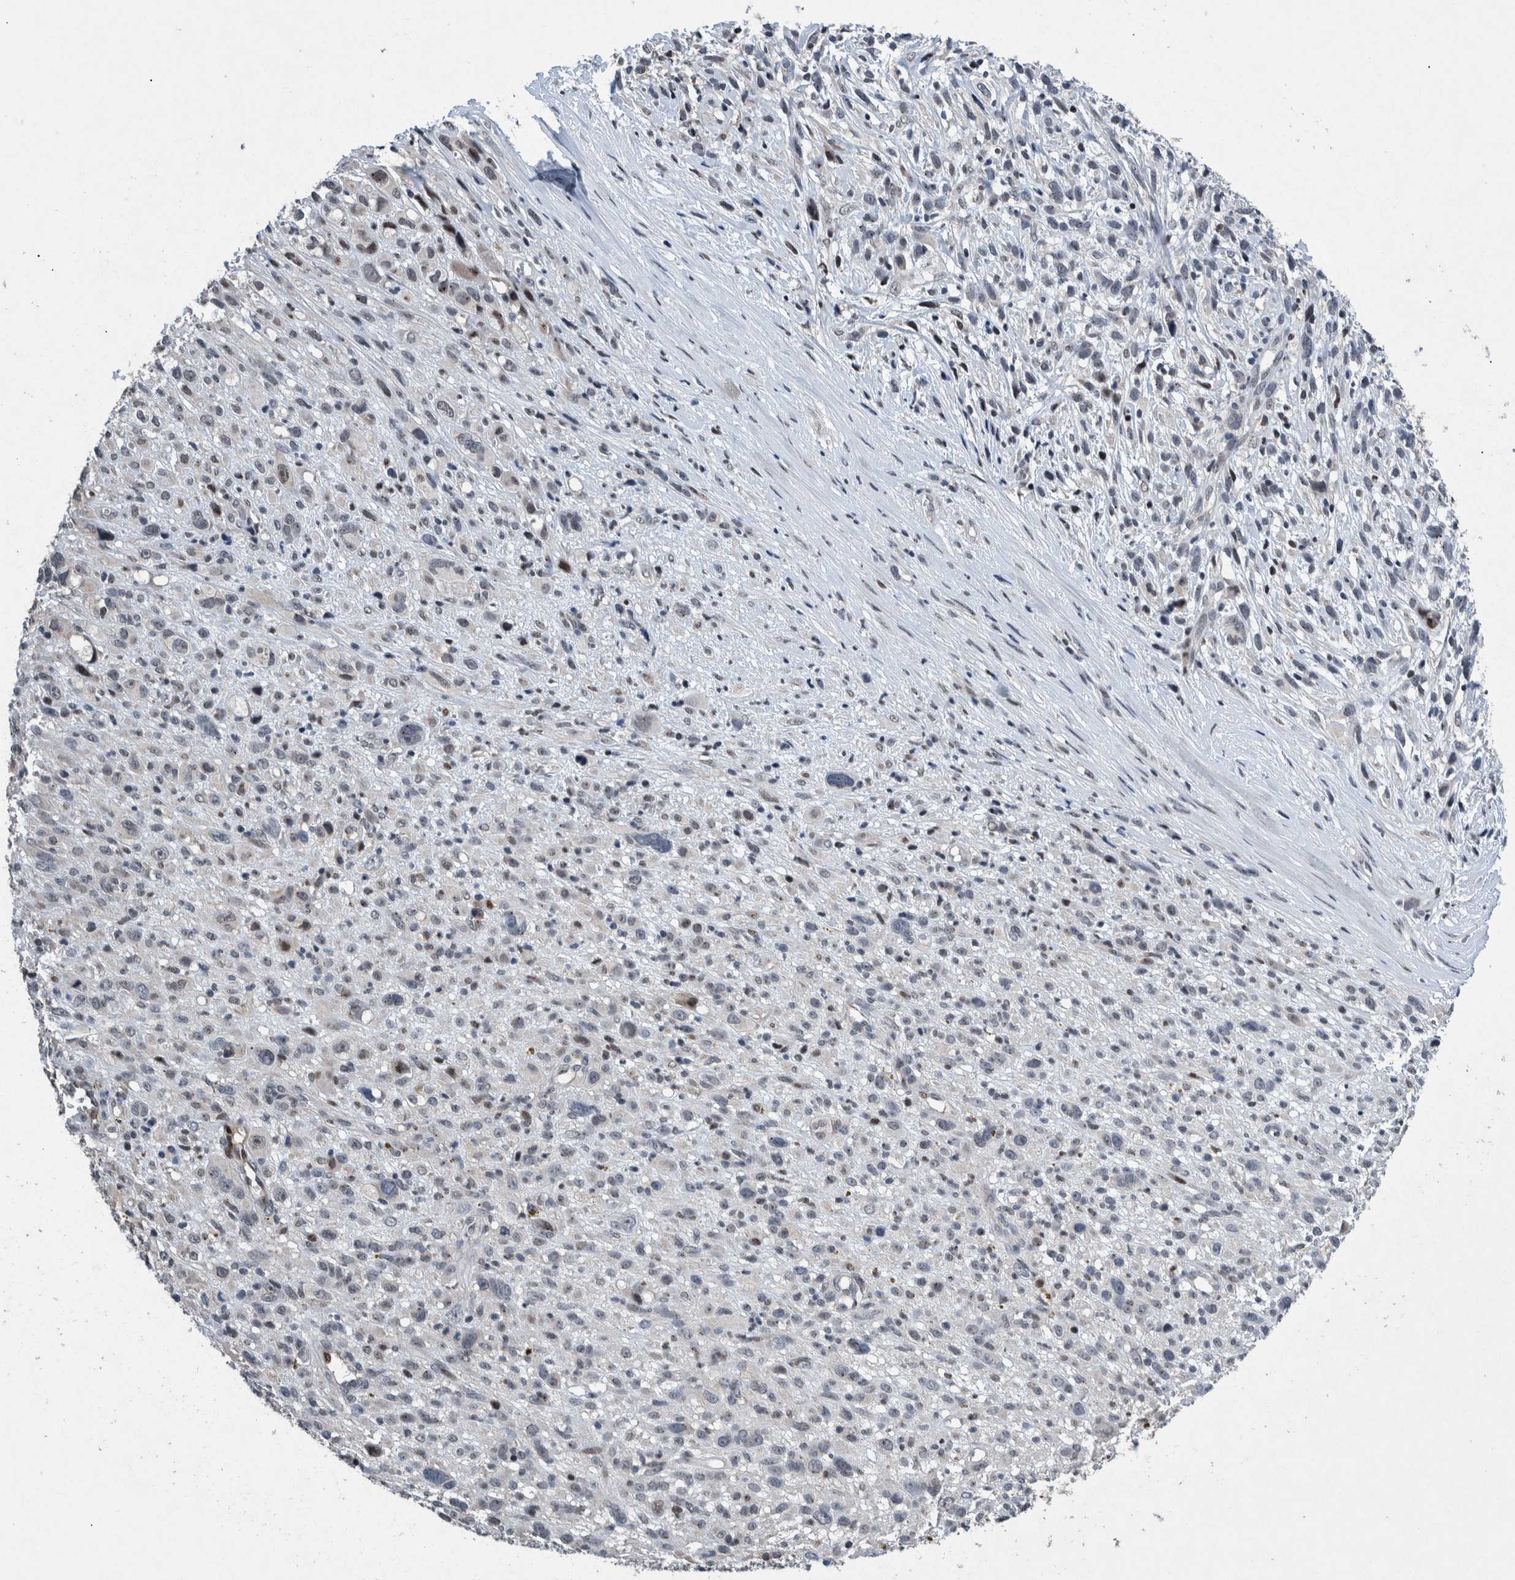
{"staining": {"intensity": "negative", "quantity": "none", "location": "none"}, "tissue": "melanoma", "cell_type": "Tumor cells", "image_type": "cancer", "snomed": [{"axis": "morphology", "description": "Malignant melanoma, NOS"}, {"axis": "topography", "description": "Skin"}], "caption": "High power microscopy micrograph of an IHC image of melanoma, revealing no significant expression in tumor cells.", "gene": "ESRP1", "patient": {"sex": "female", "age": 55}}